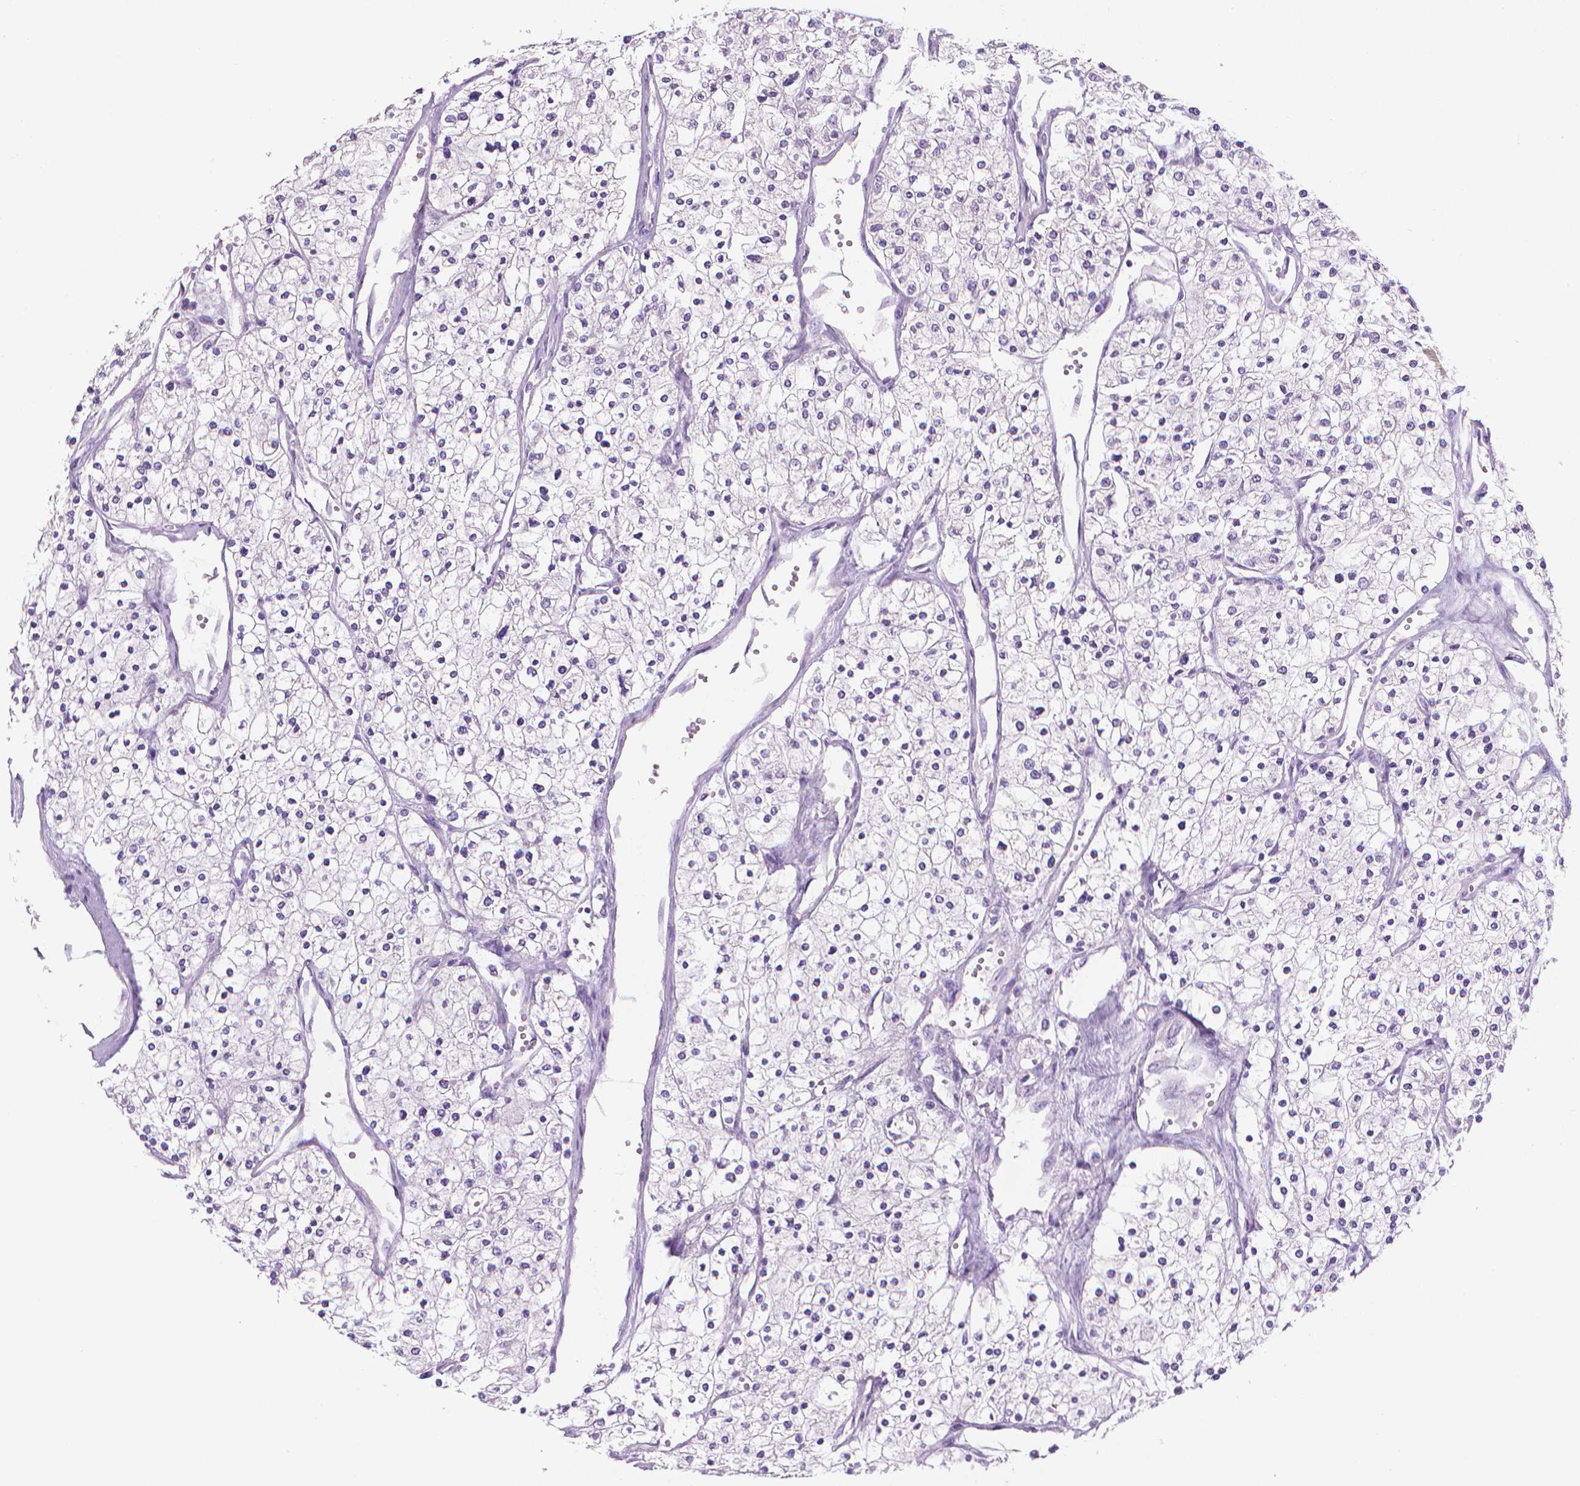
{"staining": {"intensity": "negative", "quantity": "none", "location": "none"}, "tissue": "renal cancer", "cell_type": "Tumor cells", "image_type": "cancer", "snomed": [{"axis": "morphology", "description": "Adenocarcinoma, NOS"}, {"axis": "topography", "description": "Kidney"}], "caption": "Tumor cells show no significant staining in adenocarcinoma (renal). Brightfield microscopy of IHC stained with DAB (3,3'-diaminobenzidine) (brown) and hematoxylin (blue), captured at high magnification.", "gene": "TNNI2", "patient": {"sex": "male", "age": 80}}